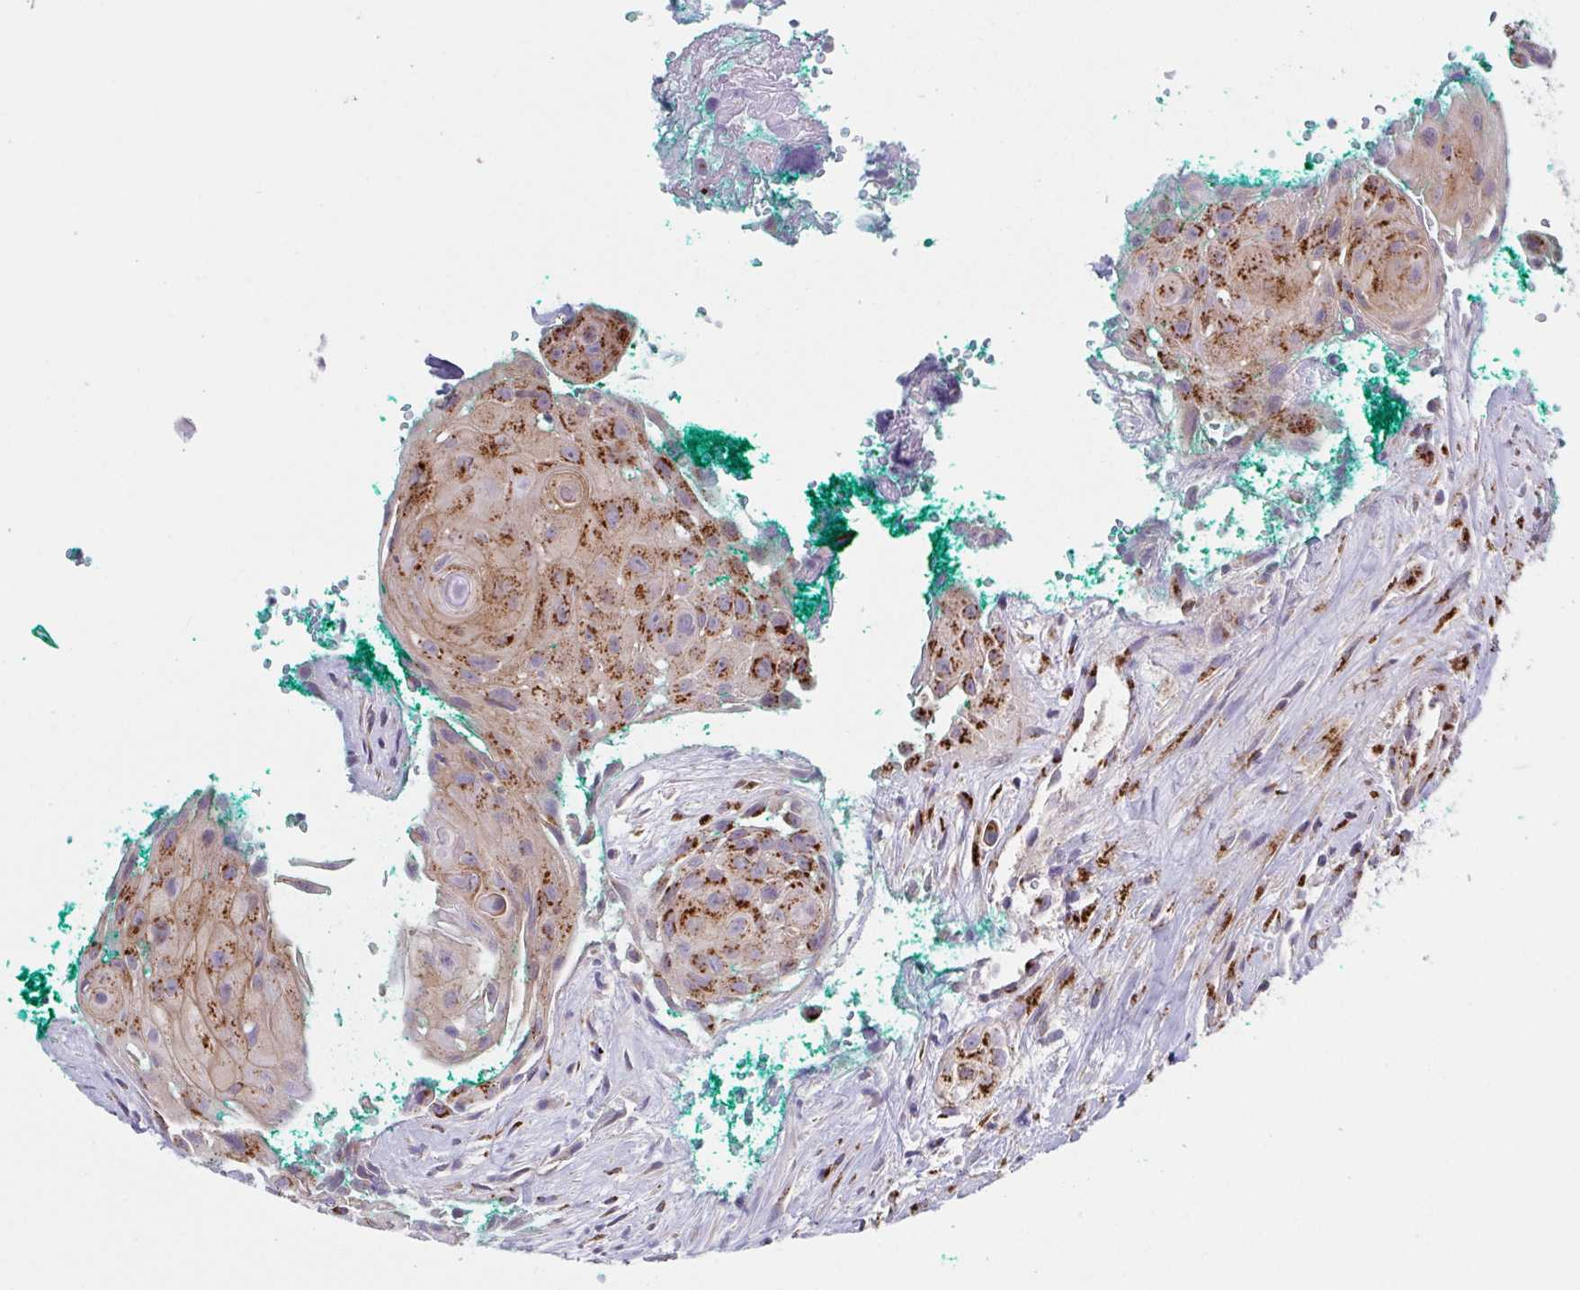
{"staining": {"intensity": "strong", "quantity": "25%-75%", "location": "cytoplasmic/membranous"}, "tissue": "head and neck cancer", "cell_type": "Tumor cells", "image_type": "cancer", "snomed": [{"axis": "morphology", "description": "Squamous cell carcinoma, NOS"}, {"axis": "topography", "description": "Head-Neck"}], "caption": "Head and neck squamous cell carcinoma stained with DAB (3,3'-diaminobenzidine) immunohistochemistry displays high levels of strong cytoplasmic/membranous expression in approximately 25%-75% of tumor cells. The staining was performed using DAB, with brown indicating positive protein expression. Nuclei are stained blue with hematoxylin.", "gene": "PROSER3", "patient": {"sex": "male", "age": 83}}